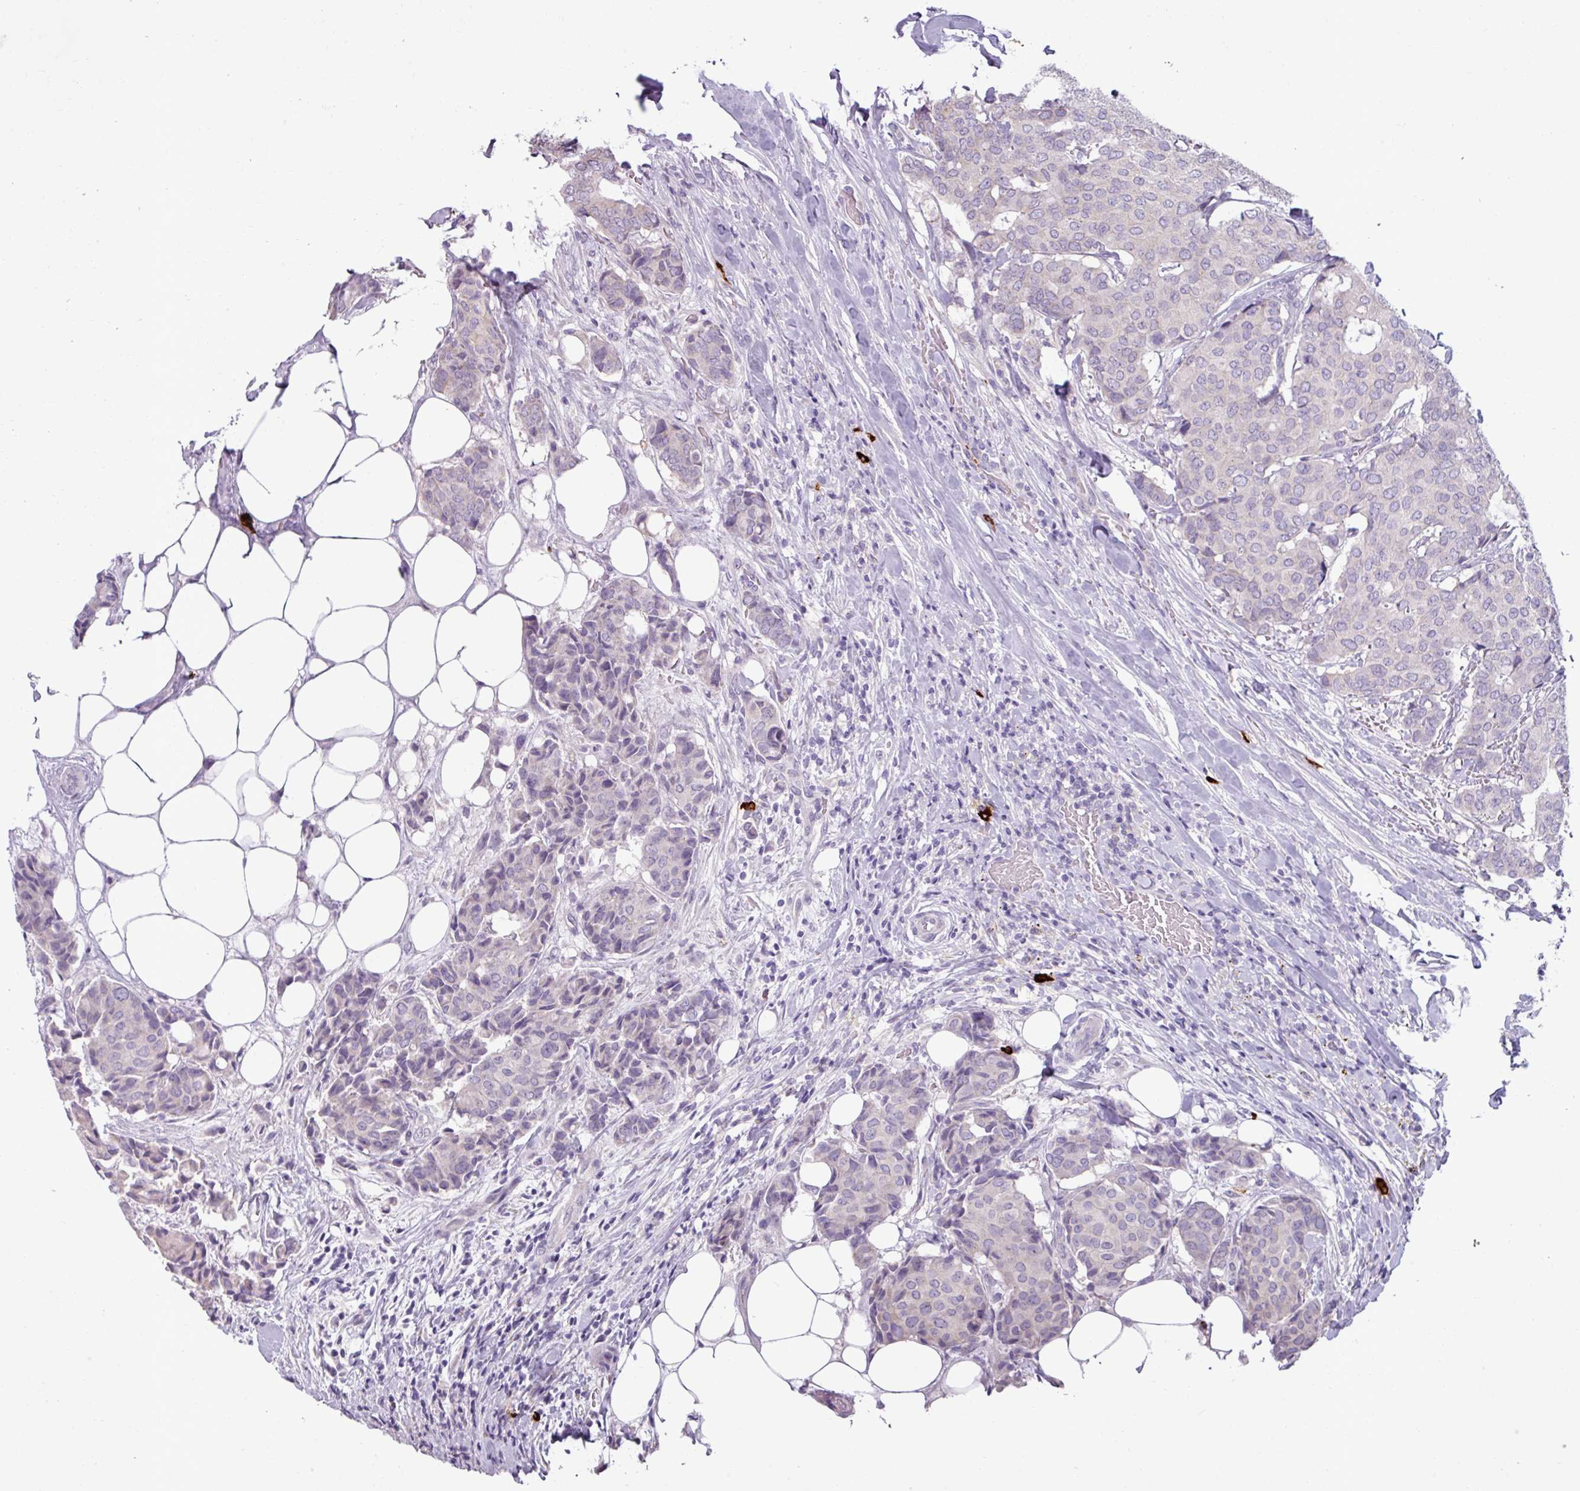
{"staining": {"intensity": "negative", "quantity": "none", "location": "none"}, "tissue": "breast cancer", "cell_type": "Tumor cells", "image_type": "cancer", "snomed": [{"axis": "morphology", "description": "Duct carcinoma"}, {"axis": "topography", "description": "Breast"}], "caption": "Histopathology image shows no protein expression in tumor cells of infiltrating ductal carcinoma (breast) tissue.", "gene": "TRIM39", "patient": {"sex": "female", "age": 75}}